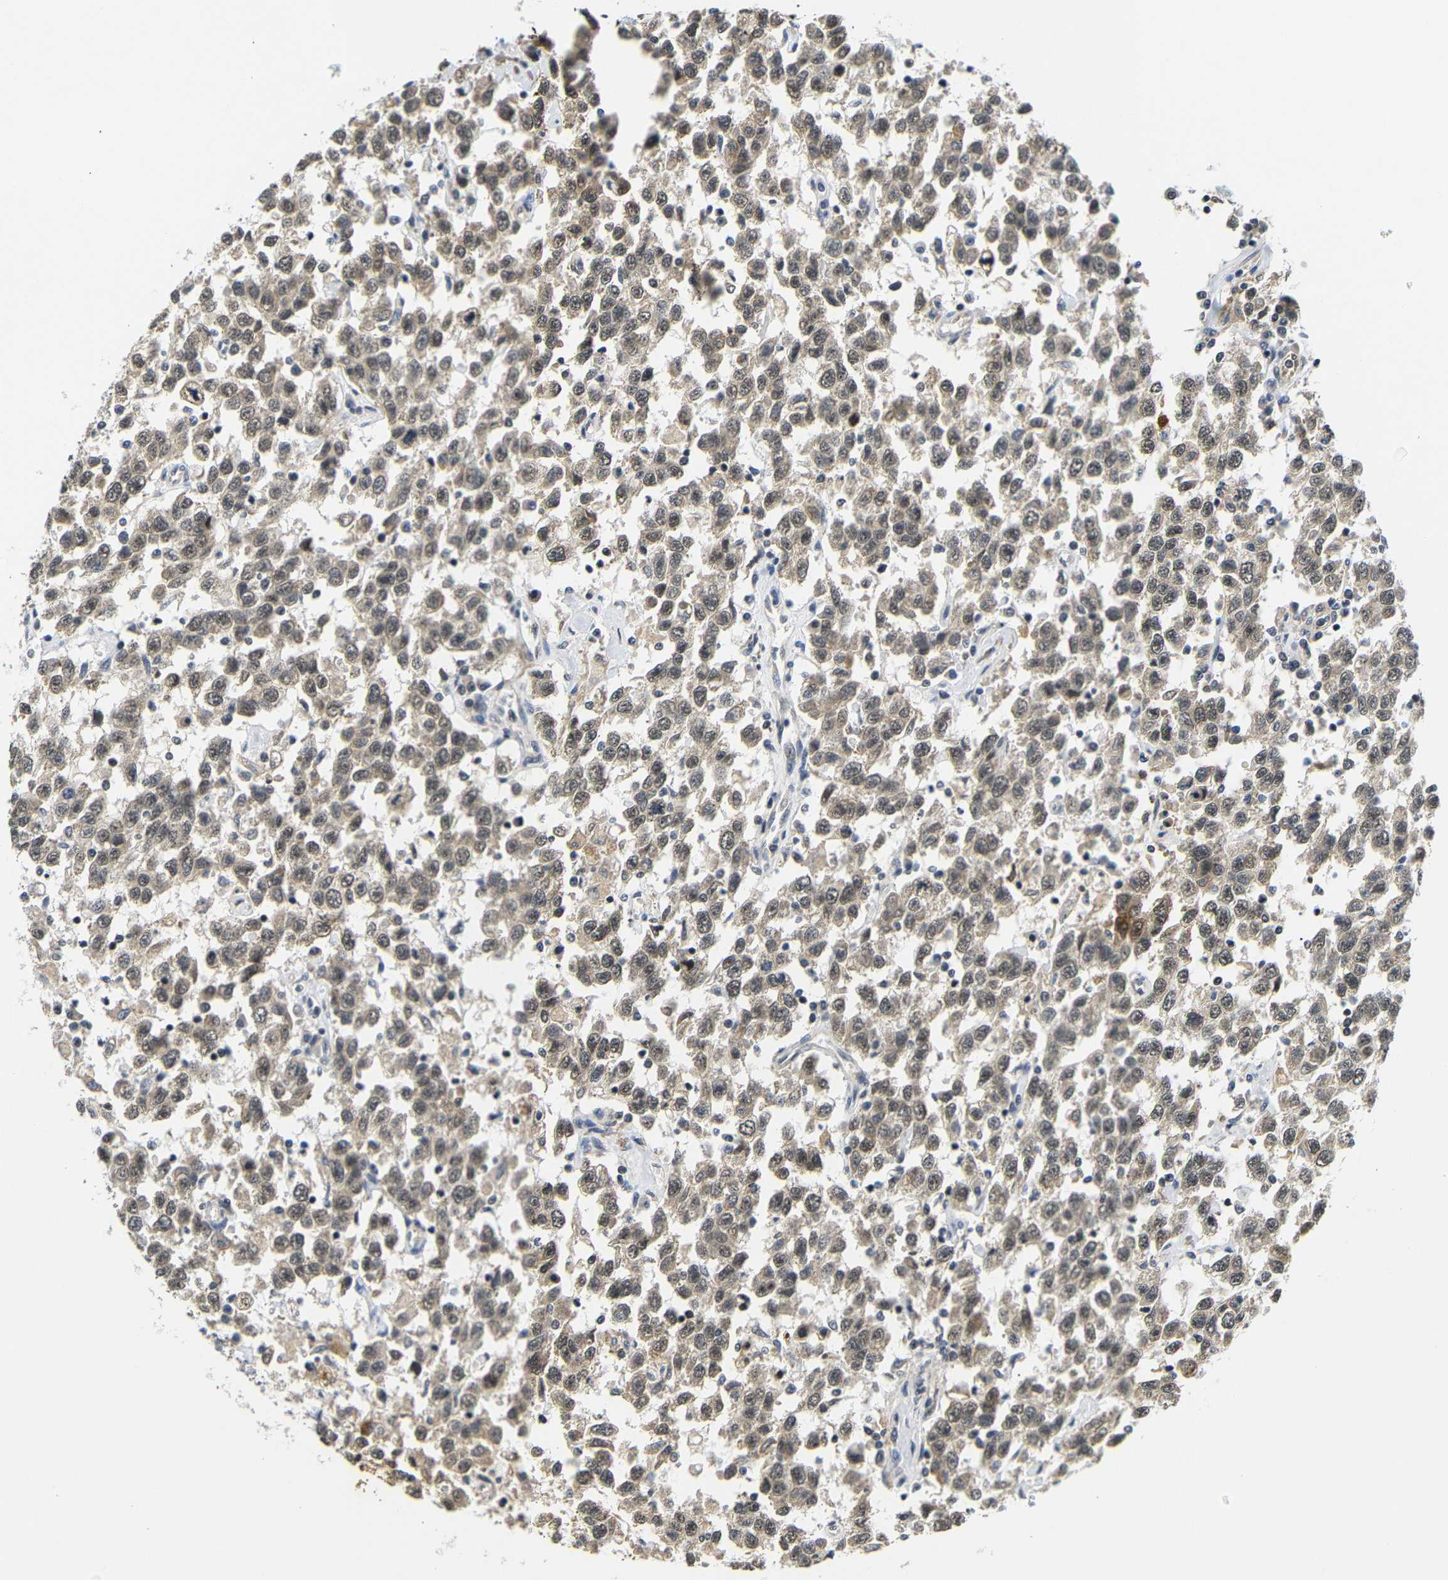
{"staining": {"intensity": "moderate", "quantity": ">75%", "location": "cytoplasmic/membranous,nuclear"}, "tissue": "testis cancer", "cell_type": "Tumor cells", "image_type": "cancer", "snomed": [{"axis": "morphology", "description": "Seminoma, NOS"}, {"axis": "topography", "description": "Testis"}], "caption": "This is a histology image of IHC staining of testis seminoma, which shows moderate expression in the cytoplasmic/membranous and nuclear of tumor cells.", "gene": "GJA5", "patient": {"sex": "male", "age": 41}}